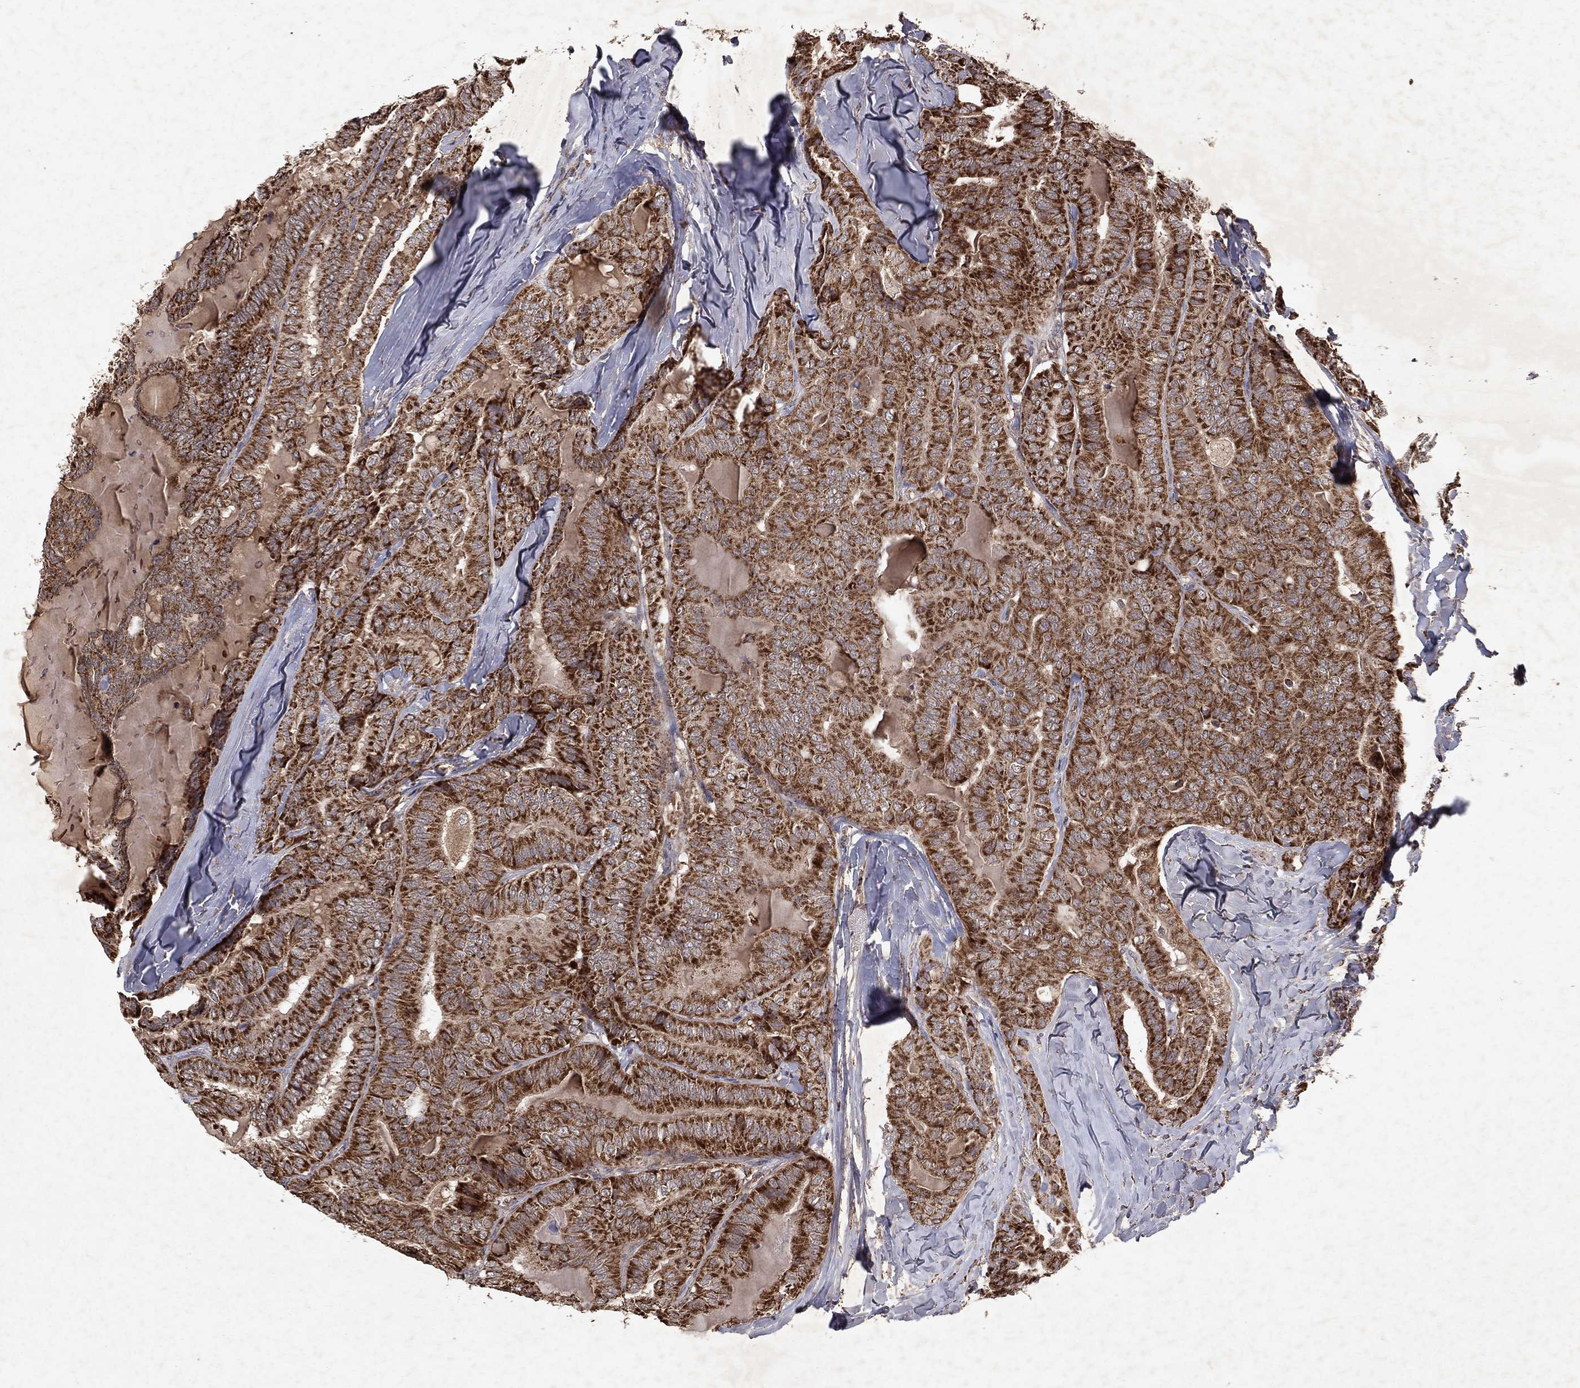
{"staining": {"intensity": "strong", "quantity": ">75%", "location": "cytoplasmic/membranous"}, "tissue": "thyroid cancer", "cell_type": "Tumor cells", "image_type": "cancer", "snomed": [{"axis": "morphology", "description": "Papillary adenocarcinoma, NOS"}, {"axis": "topography", "description": "Thyroid gland"}], "caption": "Approximately >75% of tumor cells in human papillary adenocarcinoma (thyroid) exhibit strong cytoplasmic/membranous protein positivity as visualized by brown immunohistochemical staining.", "gene": "PYROXD2", "patient": {"sex": "female", "age": 68}}